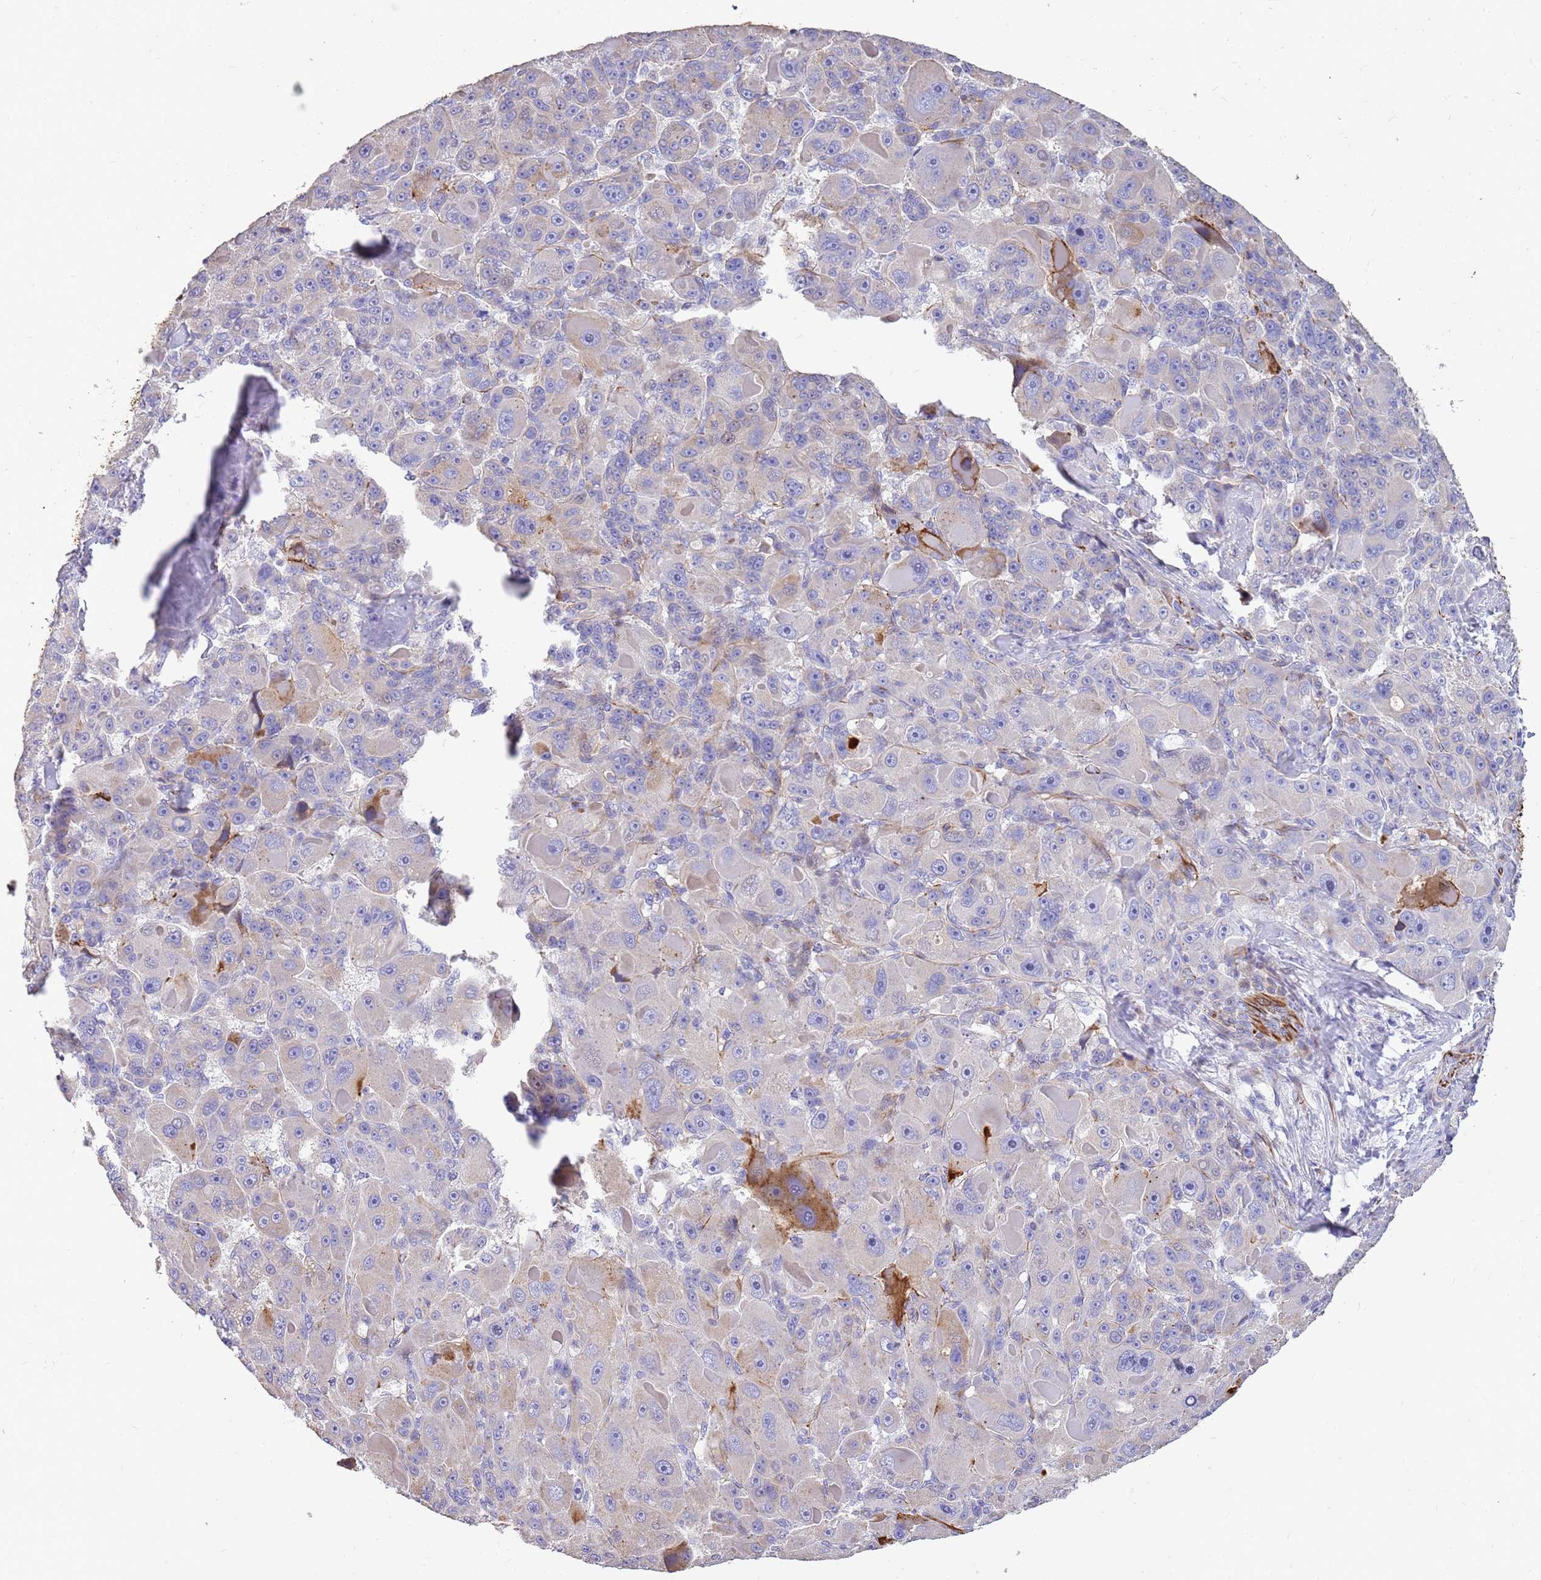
{"staining": {"intensity": "strong", "quantity": "<25%", "location": "cytoplasmic/membranous"}, "tissue": "liver cancer", "cell_type": "Tumor cells", "image_type": "cancer", "snomed": [{"axis": "morphology", "description": "Carcinoma, Hepatocellular, NOS"}, {"axis": "topography", "description": "Liver"}], "caption": "Immunohistochemistry (IHC) histopathology image of neoplastic tissue: human liver hepatocellular carcinoma stained using IHC reveals medium levels of strong protein expression localized specifically in the cytoplasmic/membranous of tumor cells, appearing as a cytoplasmic/membranous brown color.", "gene": "ZDHHC1", "patient": {"sex": "male", "age": 76}}